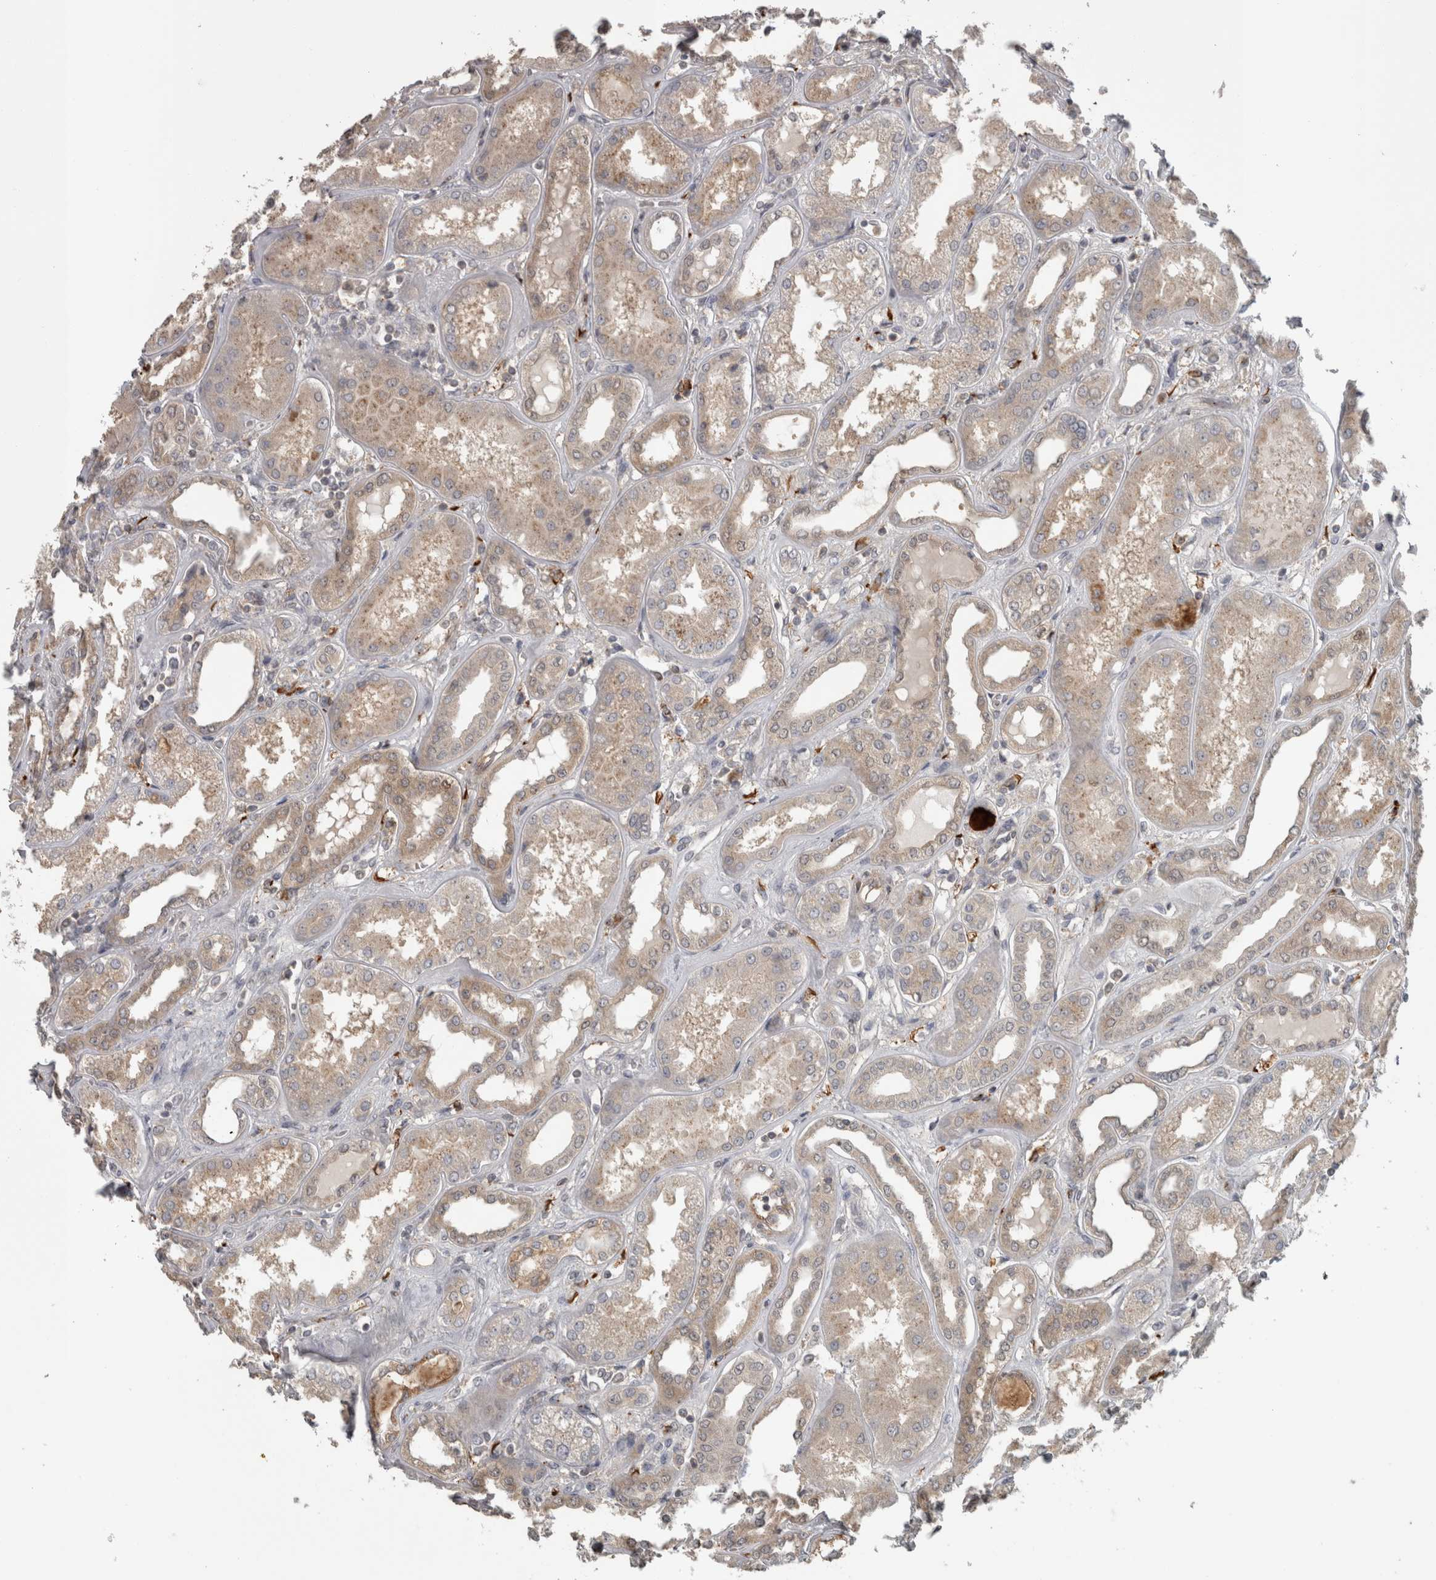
{"staining": {"intensity": "weak", "quantity": "<25%", "location": "cytoplasmic/membranous"}, "tissue": "kidney", "cell_type": "Cells in glomeruli", "image_type": "normal", "snomed": [{"axis": "morphology", "description": "Normal tissue, NOS"}, {"axis": "topography", "description": "Kidney"}], "caption": "Immunohistochemical staining of benign kidney displays no significant positivity in cells in glomeruli. (DAB (3,3'-diaminobenzidine) IHC with hematoxylin counter stain).", "gene": "SLCO5A1", "patient": {"sex": "female", "age": 56}}